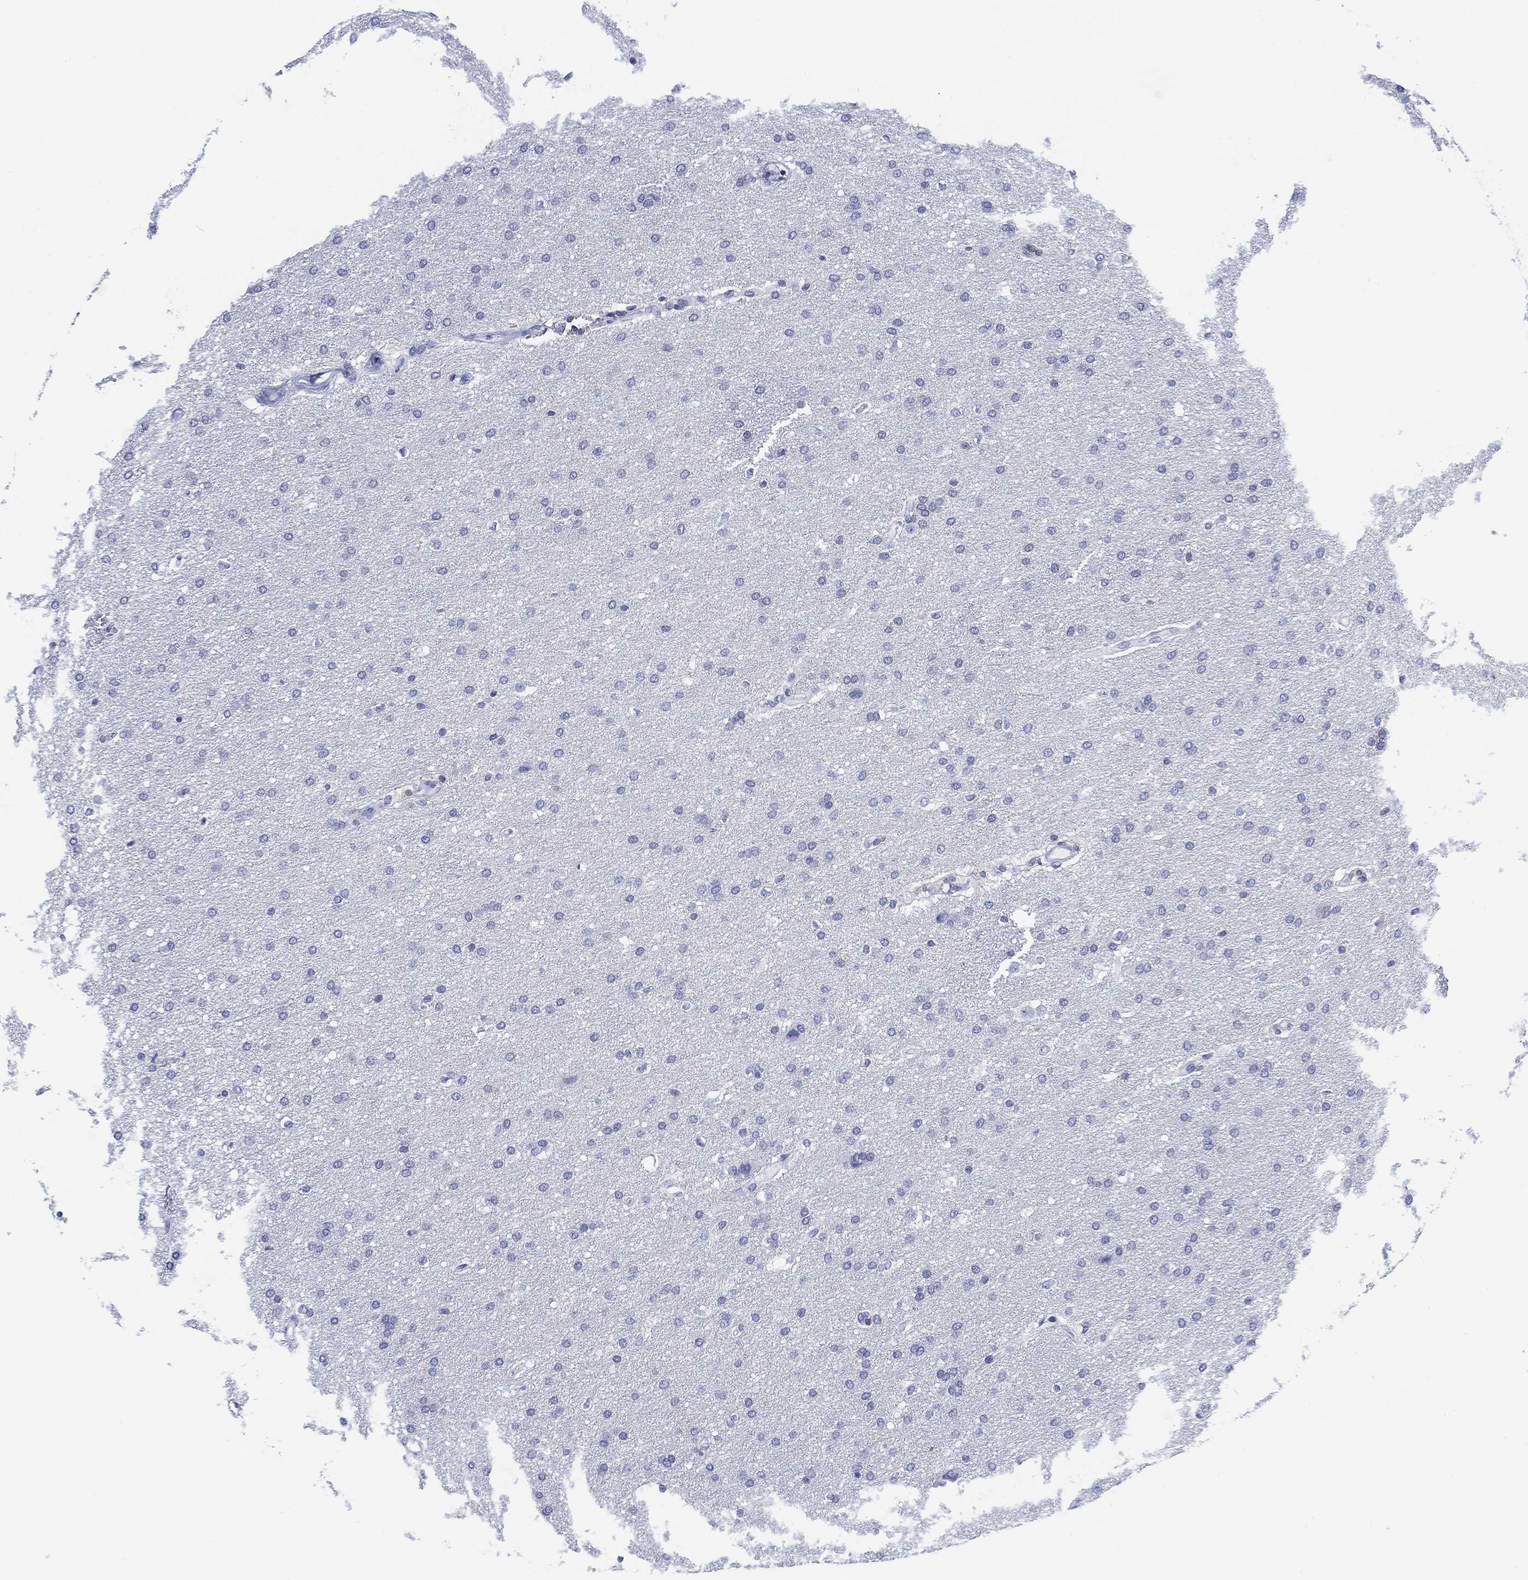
{"staining": {"intensity": "negative", "quantity": "none", "location": "none"}, "tissue": "glioma", "cell_type": "Tumor cells", "image_type": "cancer", "snomed": [{"axis": "morphology", "description": "Glioma, malignant, Low grade"}, {"axis": "topography", "description": "Brain"}], "caption": "Photomicrograph shows no protein positivity in tumor cells of glioma tissue.", "gene": "FYB1", "patient": {"sex": "female", "age": 37}}